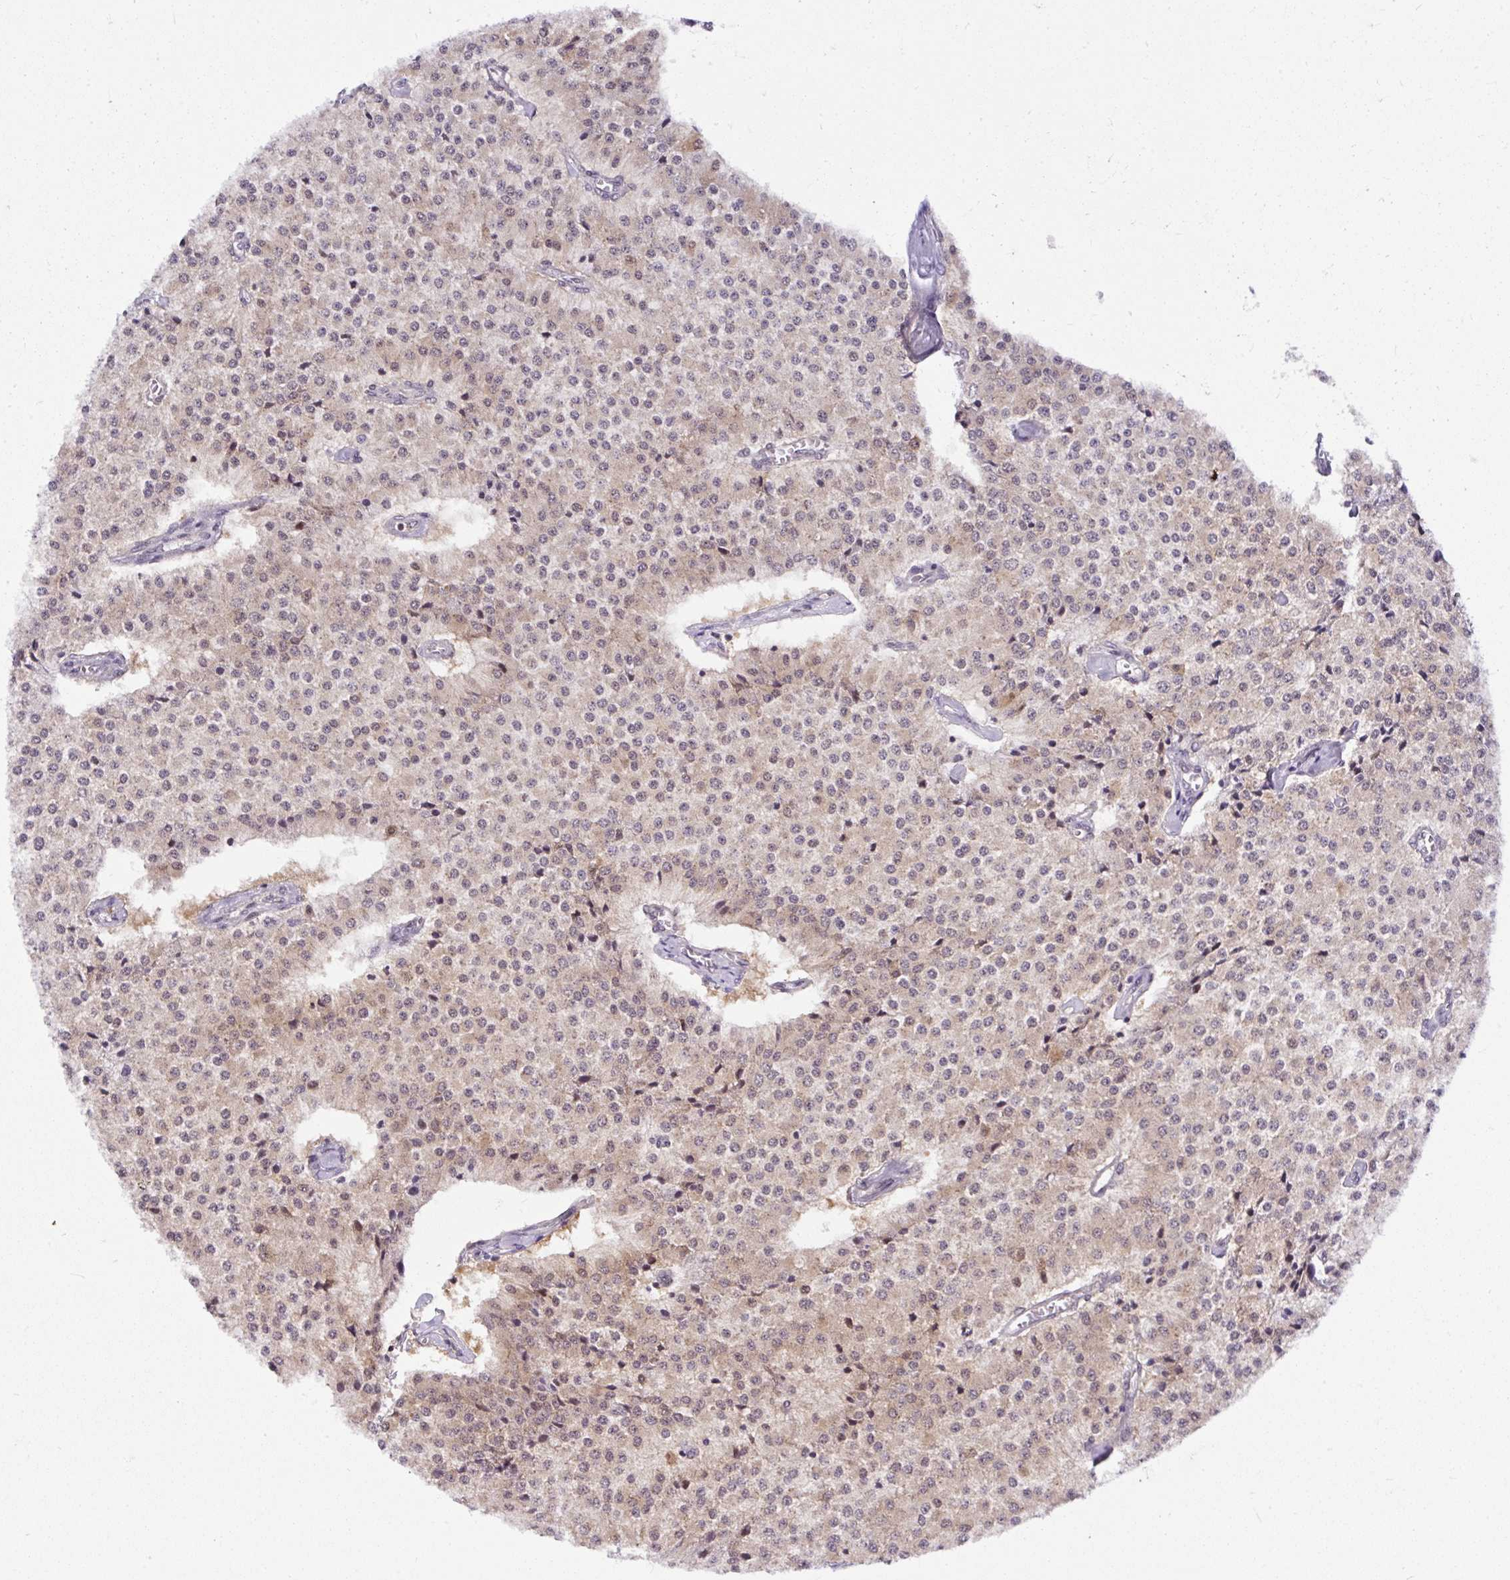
{"staining": {"intensity": "weak", "quantity": "25%-75%", "location": "cytoplasmic/membranous"}, "tissue": "carcinoid", "cell_type": "Tumor cells", "image_type": "cancer", "snomed": [{"axis": "morphology", "description": "Carcinoid, malignant, NOS"}, {"axis": "topography", "description": "Colon"}], "caption": "The micrograph displays a brown stain indicating the presence of a protein in the cytoplasmic/membranous of tumor cells in carcinoid. Nuclei are stained in blue.", "gene": "PIN4", "patient": {"sex": "female", "age": 52}}